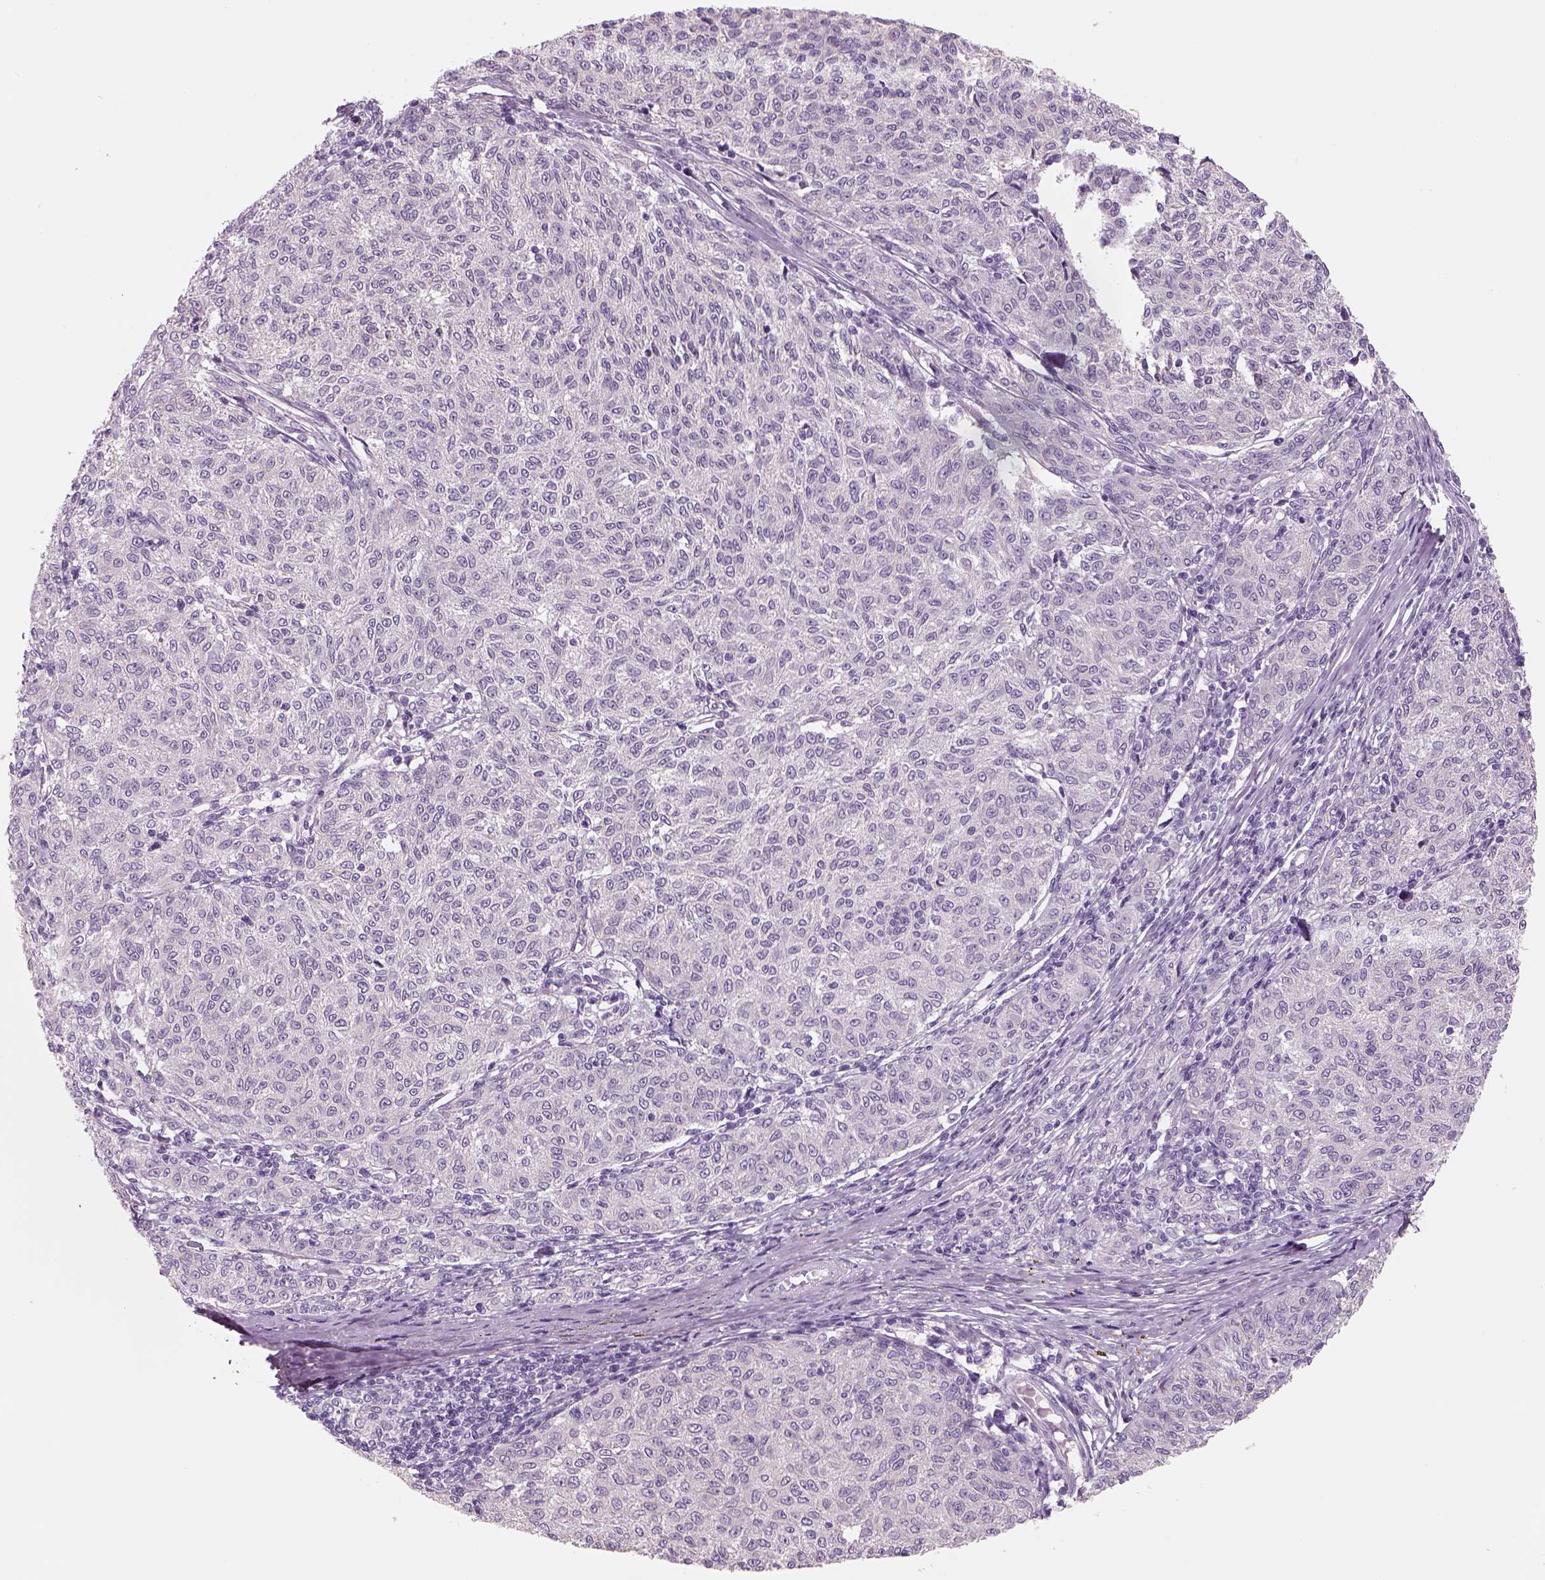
{"staining": {"intensity": "negative", "quantity": "none", "location": "none"}, "tissue": "melanoma", "cell_type": "Tumor cells", "image_type": "cancer", "snomed": [{"axis": "morphology", "description": "Malignant melanoma, NOS"}, {"axis": "topography", "description": "Skin"}], "caption": "Immunohistochemistry of human malignant melanoma reveals no staining in tumor cells. Brightfield microscopy of immunohistochemistry (IHC) stained with DAB (brown) and hematoxylin (blue), captured at high magnification.", "gene": "KCNMB4", "patient": {"sex": "female", "age": 72}}